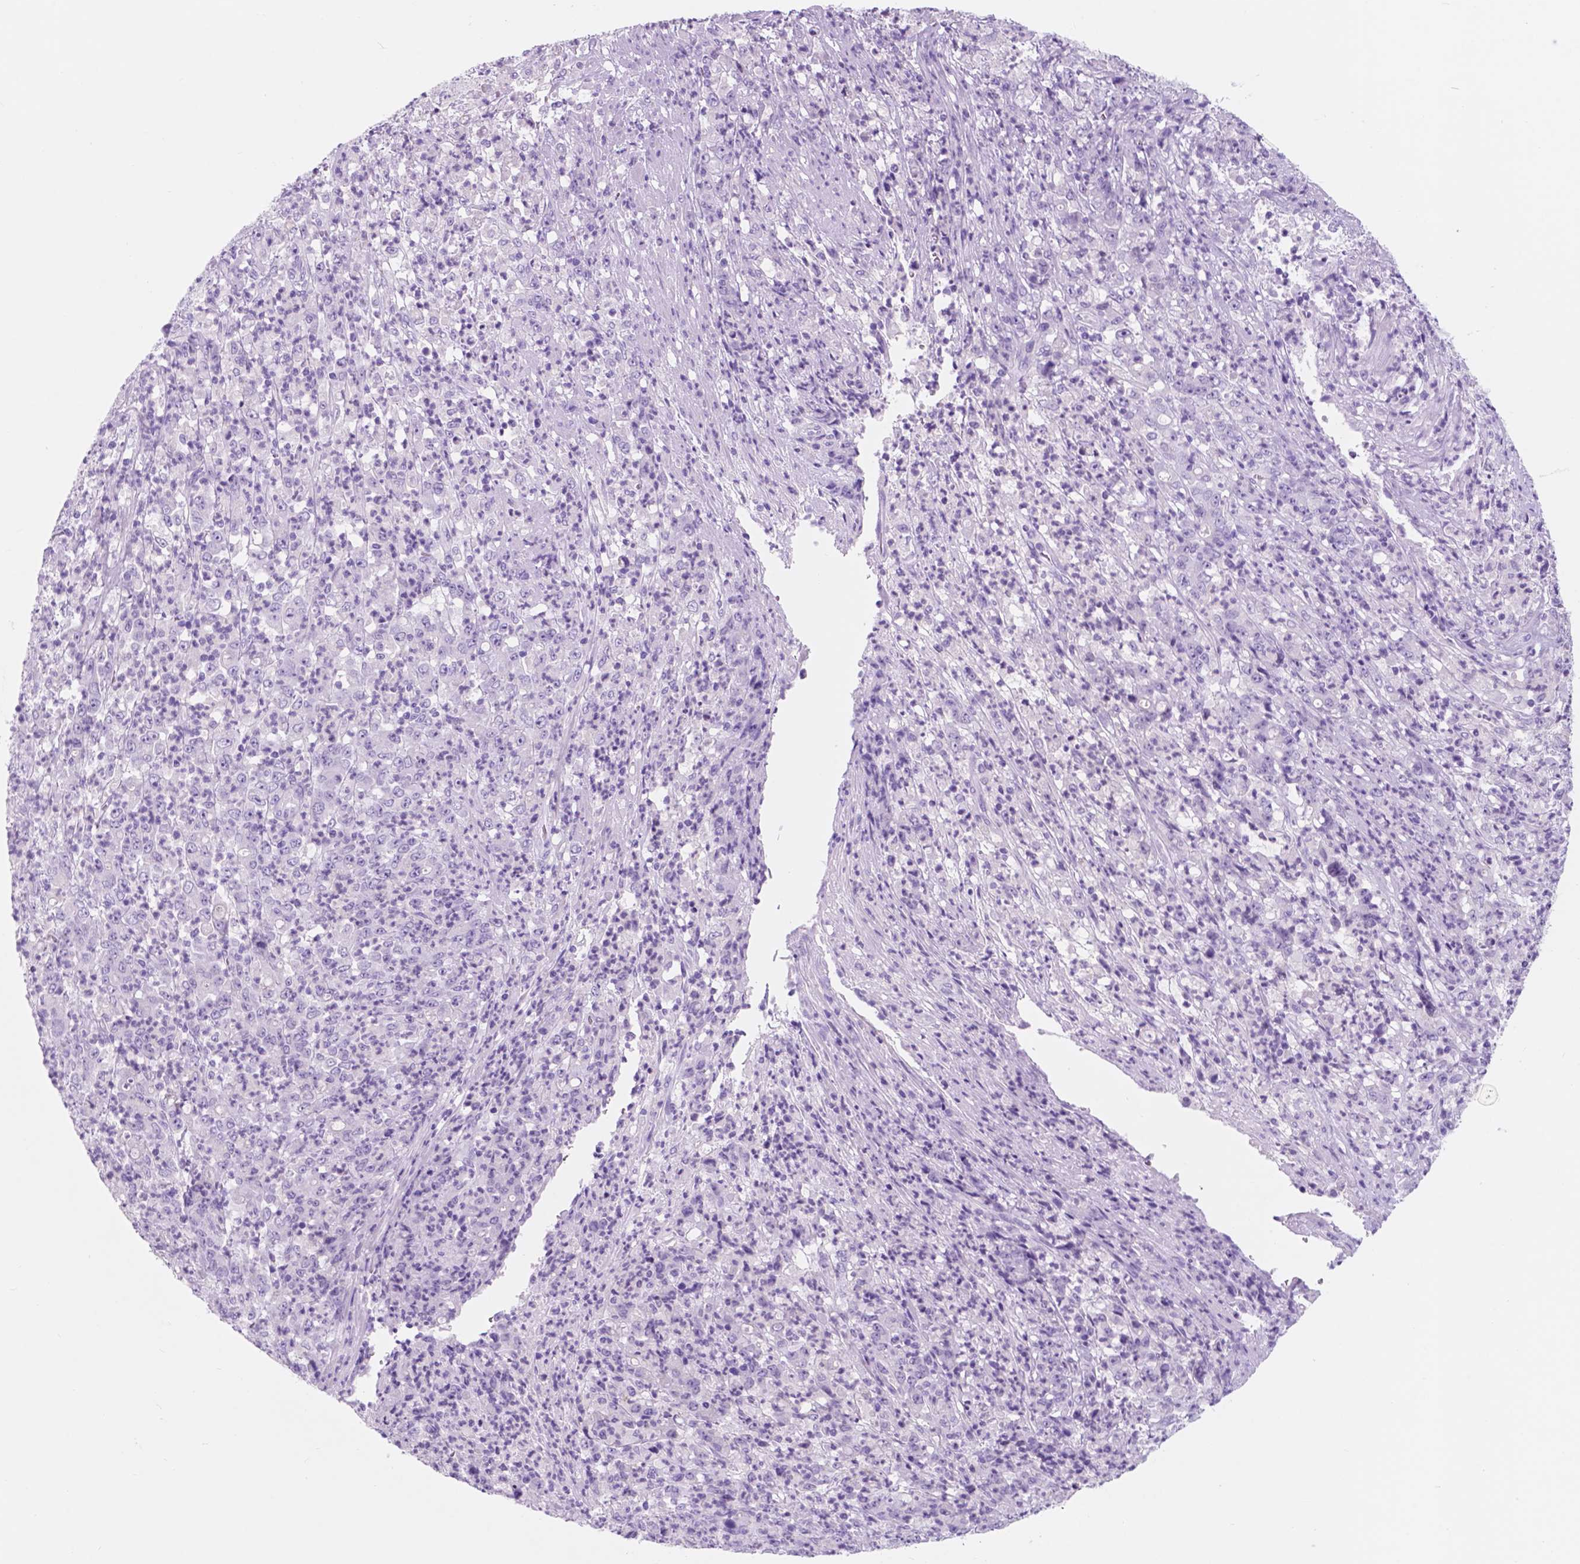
{"staining": {"intensity": "negative", "quantity": "none", "location": "none"}, "tissue": "stomach cancer", "cell_type": "Tumor cells", "image_type": "cancer", "snomed": [{"axis": "morphology", "description": "Adenocarcinoma, NOS"}, {"axis": "topography", "description": "Stomach, lower"}], "caption": "Histopathology image shows no protein expression in tumor cells of stomach cancer (adenocarcinoma) tissue.", "gene": "CUZD1", "patient": {"sex": "female", "age": 71}}